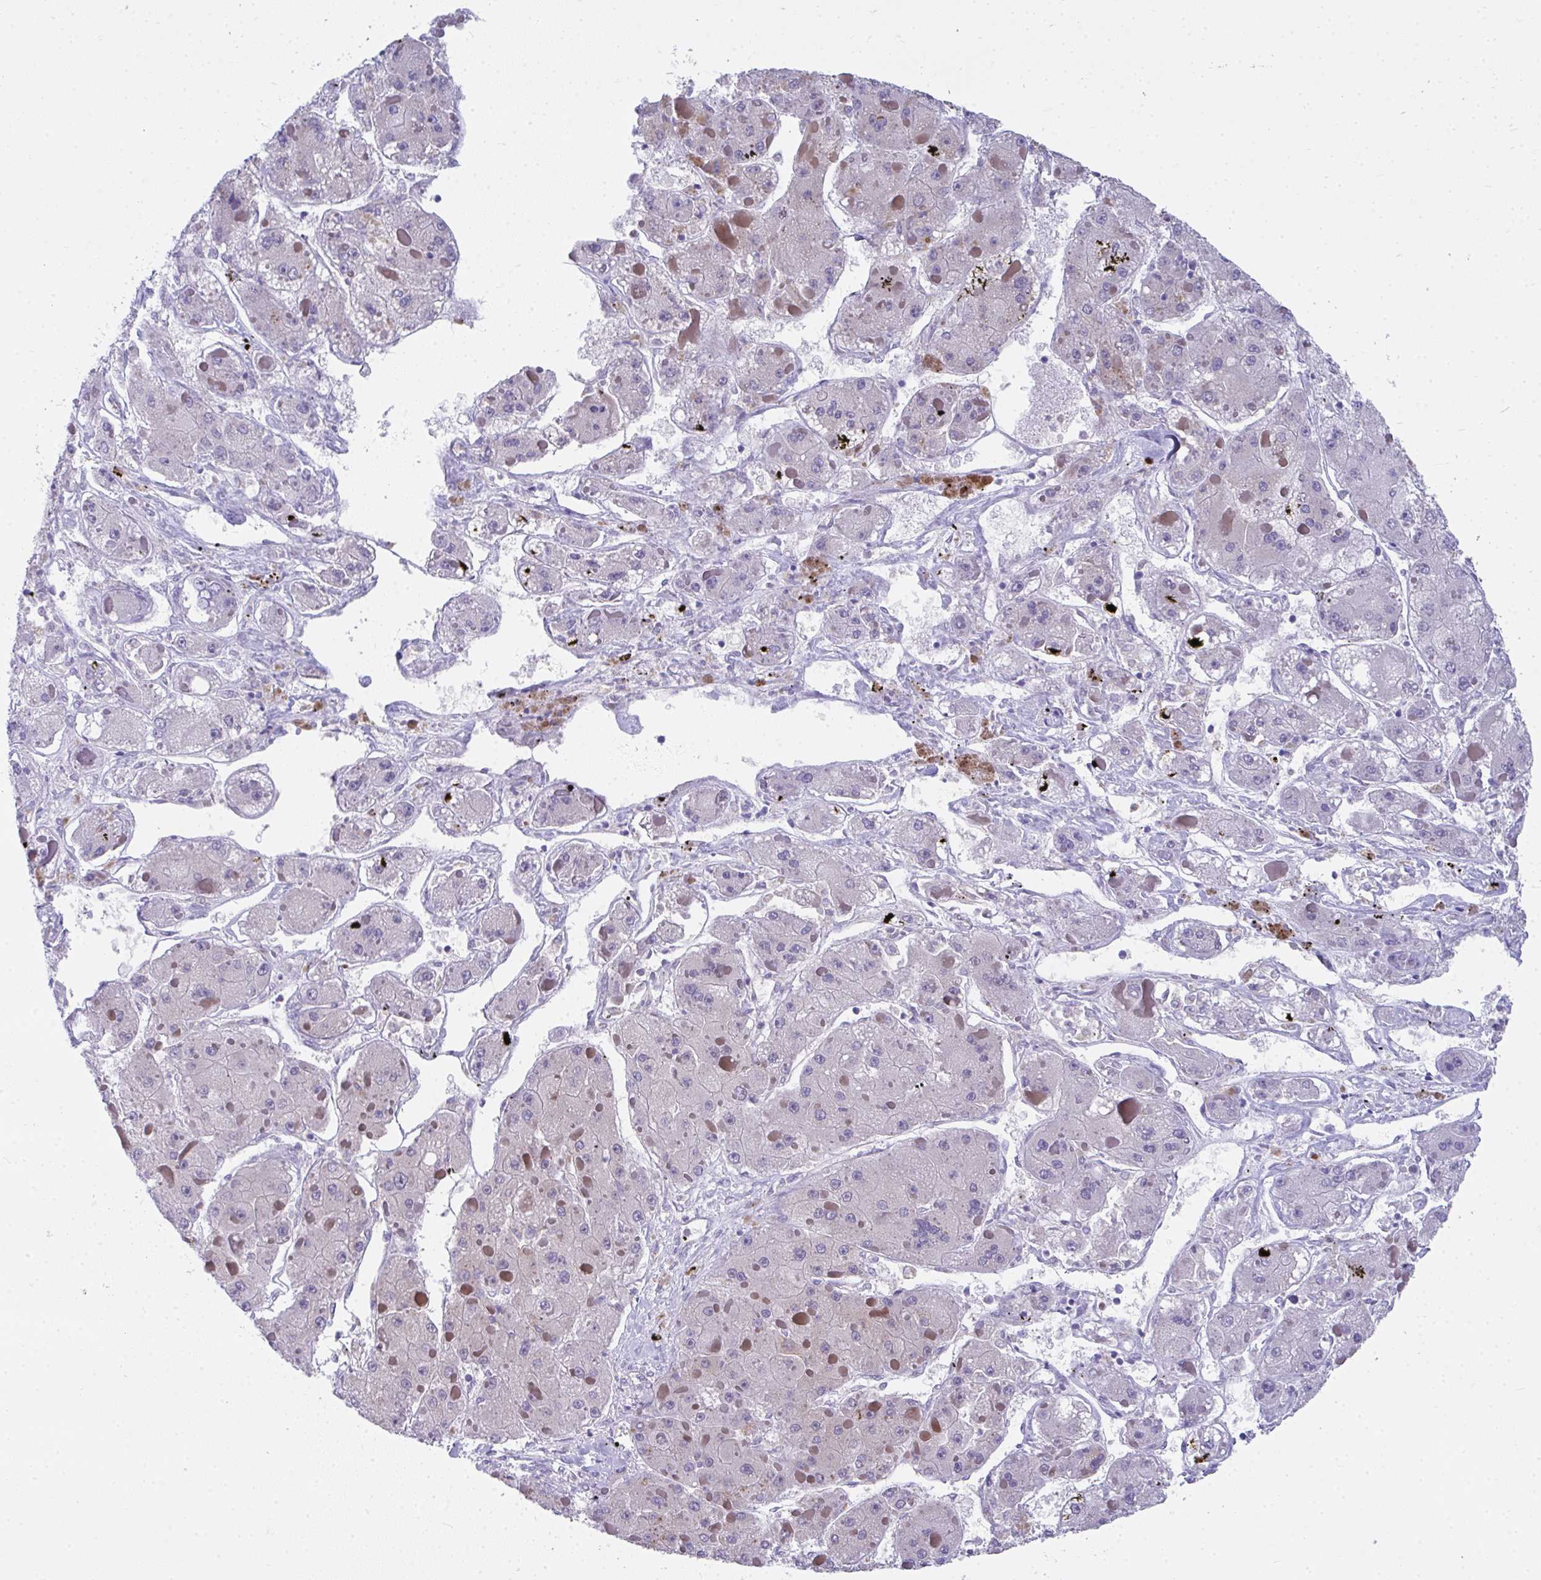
{"staining": {"intensity": "negative", "quantity": "none", "location": "none"}, "tissue": "liver cancer", "cell_type": "Tumor cells", "image_type": "cancer", "snomed": [{"axis": "morphology", "description": "Carcinoma, Hepatocellular, NOS"}, {"axis": "topography", "description": "Liver"}], "caption": "Protein analysis of hepatocellular carcinoma (liver) demonstrates no significant expression in tumor cells.", "gene": "COA5", "patient": {"sex": "female", "age": 73}}